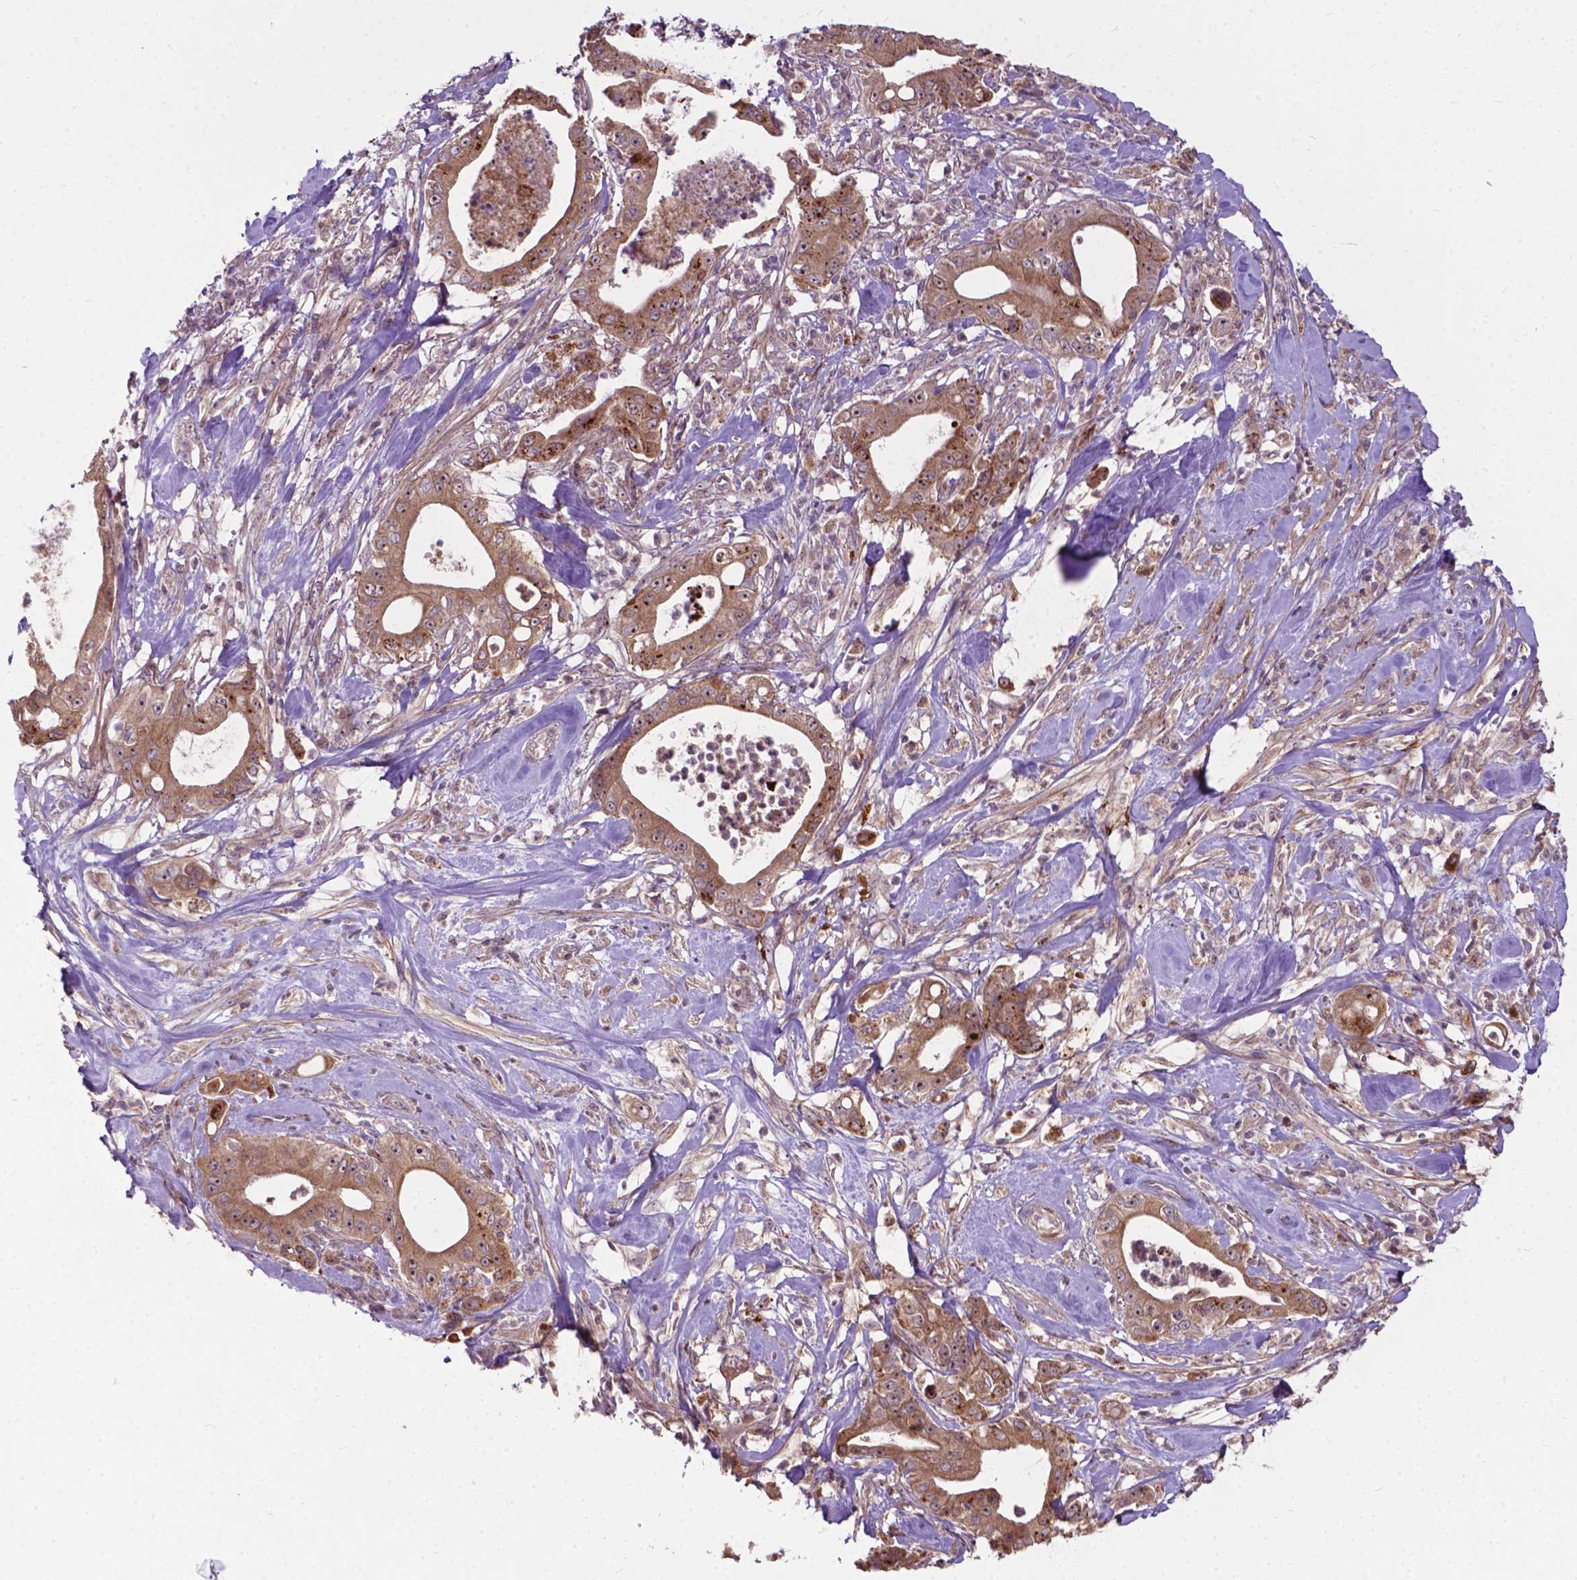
{"staining": {"intensity": "moderate", "quantity": ">75%", "location": "cytoplasmic/membranous,nuclear"}, "tissue": "pancreatic cancer", "cell_type": "Tumor cells", "image_type": "cancer", "snomed": [{"axis": "morphology", "description": "Adenocarcinoma, NOS"}, {"axis": "topography", "description": "Pancreas"}], "caption": "High-magnification brightfield microscopy of pancreatic cancer stained with DAB (3,3'-diaminobenzidine) (brown) and counterstained with hematoxylin (blue). tumor cells exhibit moderate cytoplasmic/membranous and nuclear staining is seen in about>75% of cells. The staining was performed using DAB (3,3'-diaminobenzidine), with brown indicating positive protein expression. Nuclei are stained blue with hematoxylin.", "gene": "PARP3", "patient": {"sex": "male", "age": 71}}